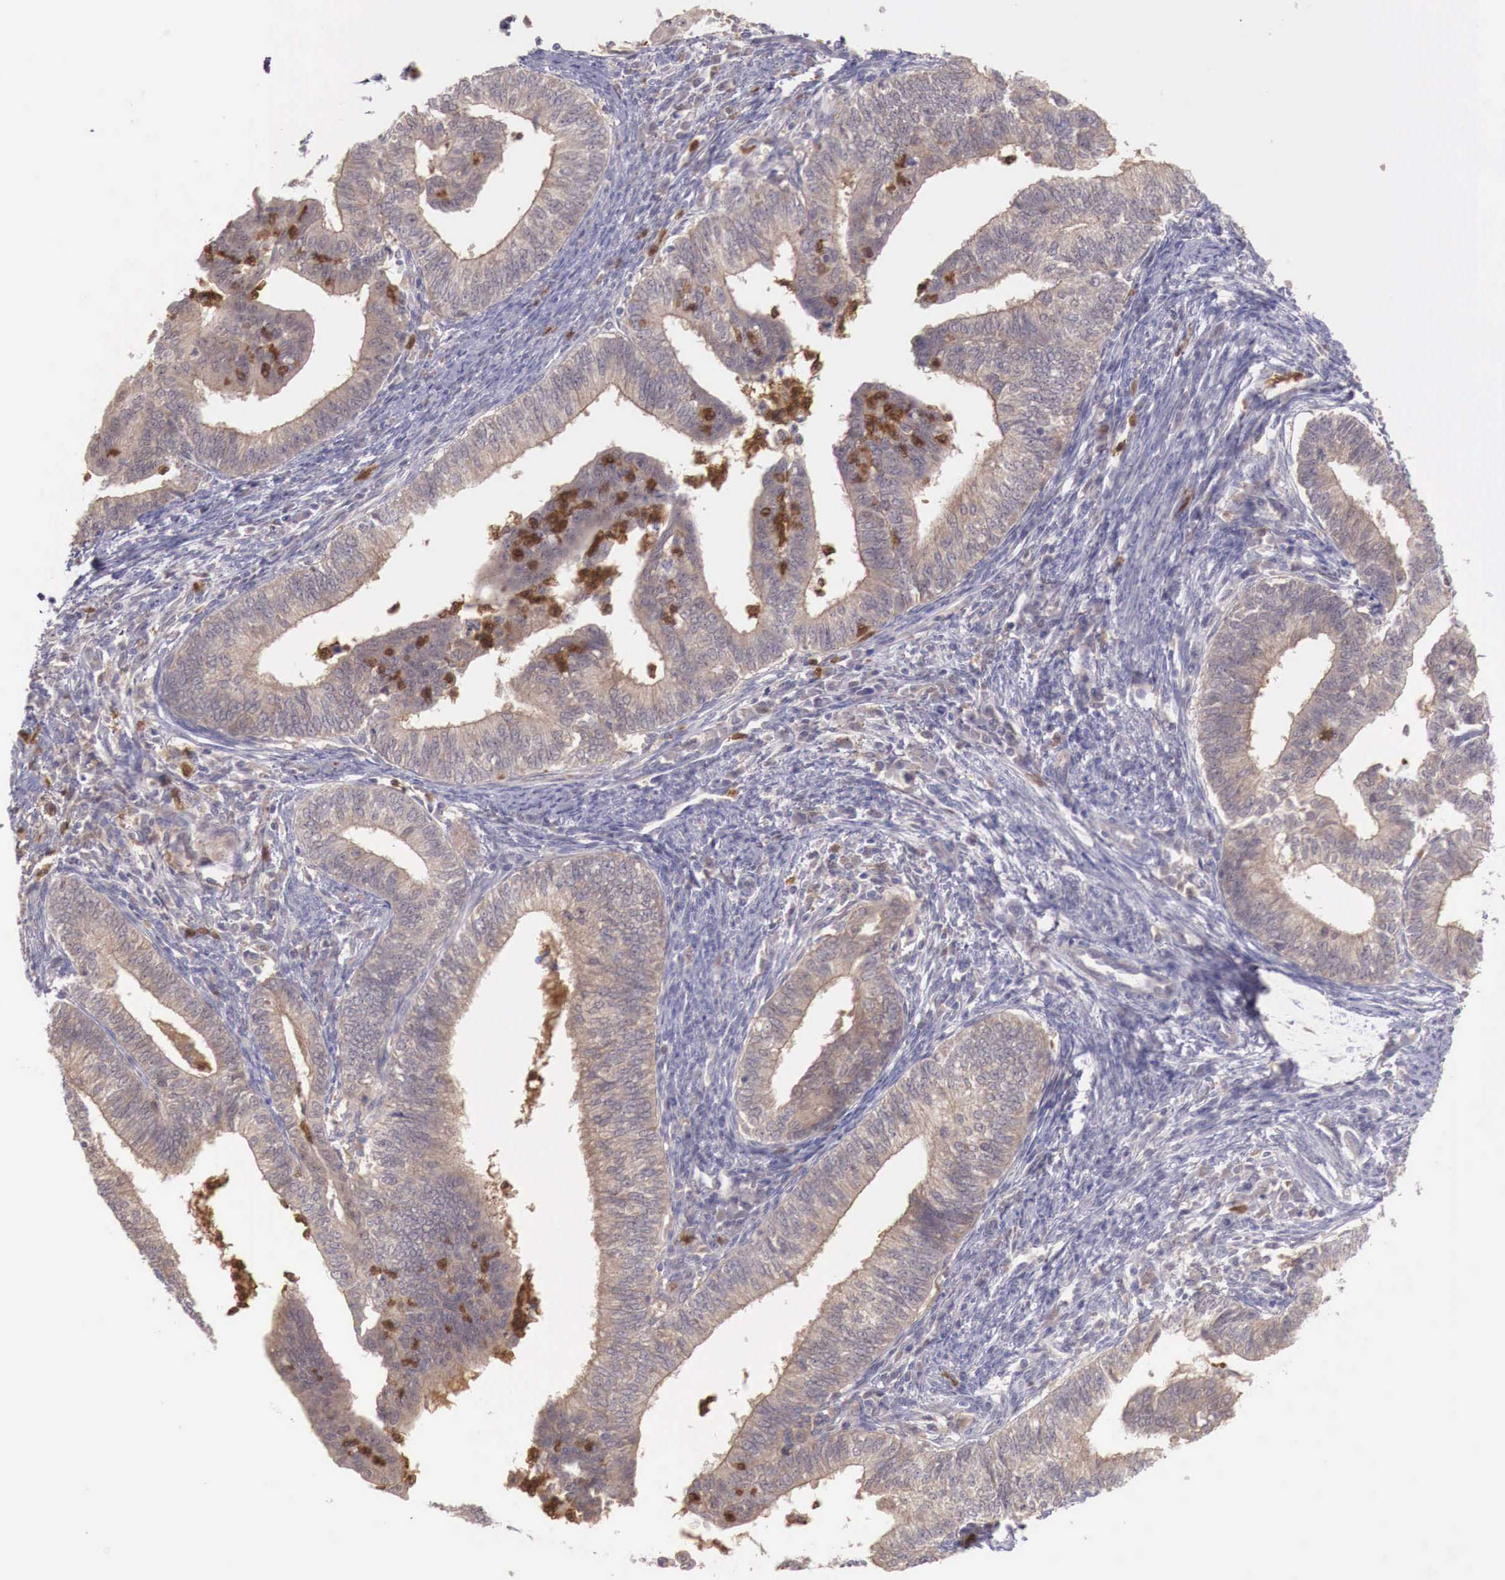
{"staining": {"intensity": "weak", "quantity": ">75%", "location": "cytoplasmic/membranous"}, "tissue": "endometrial cancer", "cell_type": "Tumor cells", "image_type": "cancer", "snomed": [{"axis": "morphology", "description": "Adenocarcinoma, NOS"}, {"axis": "topography", "description": "Endometrium"}], "caption": "About >75% of tumor cells in endometrial cancer reveal weak cytoplasmic/membranous protein expression as visualized by brown immunohistochemical staining.", "gene": "GAB2", "patient": {"sex": "female", "age": 66}}